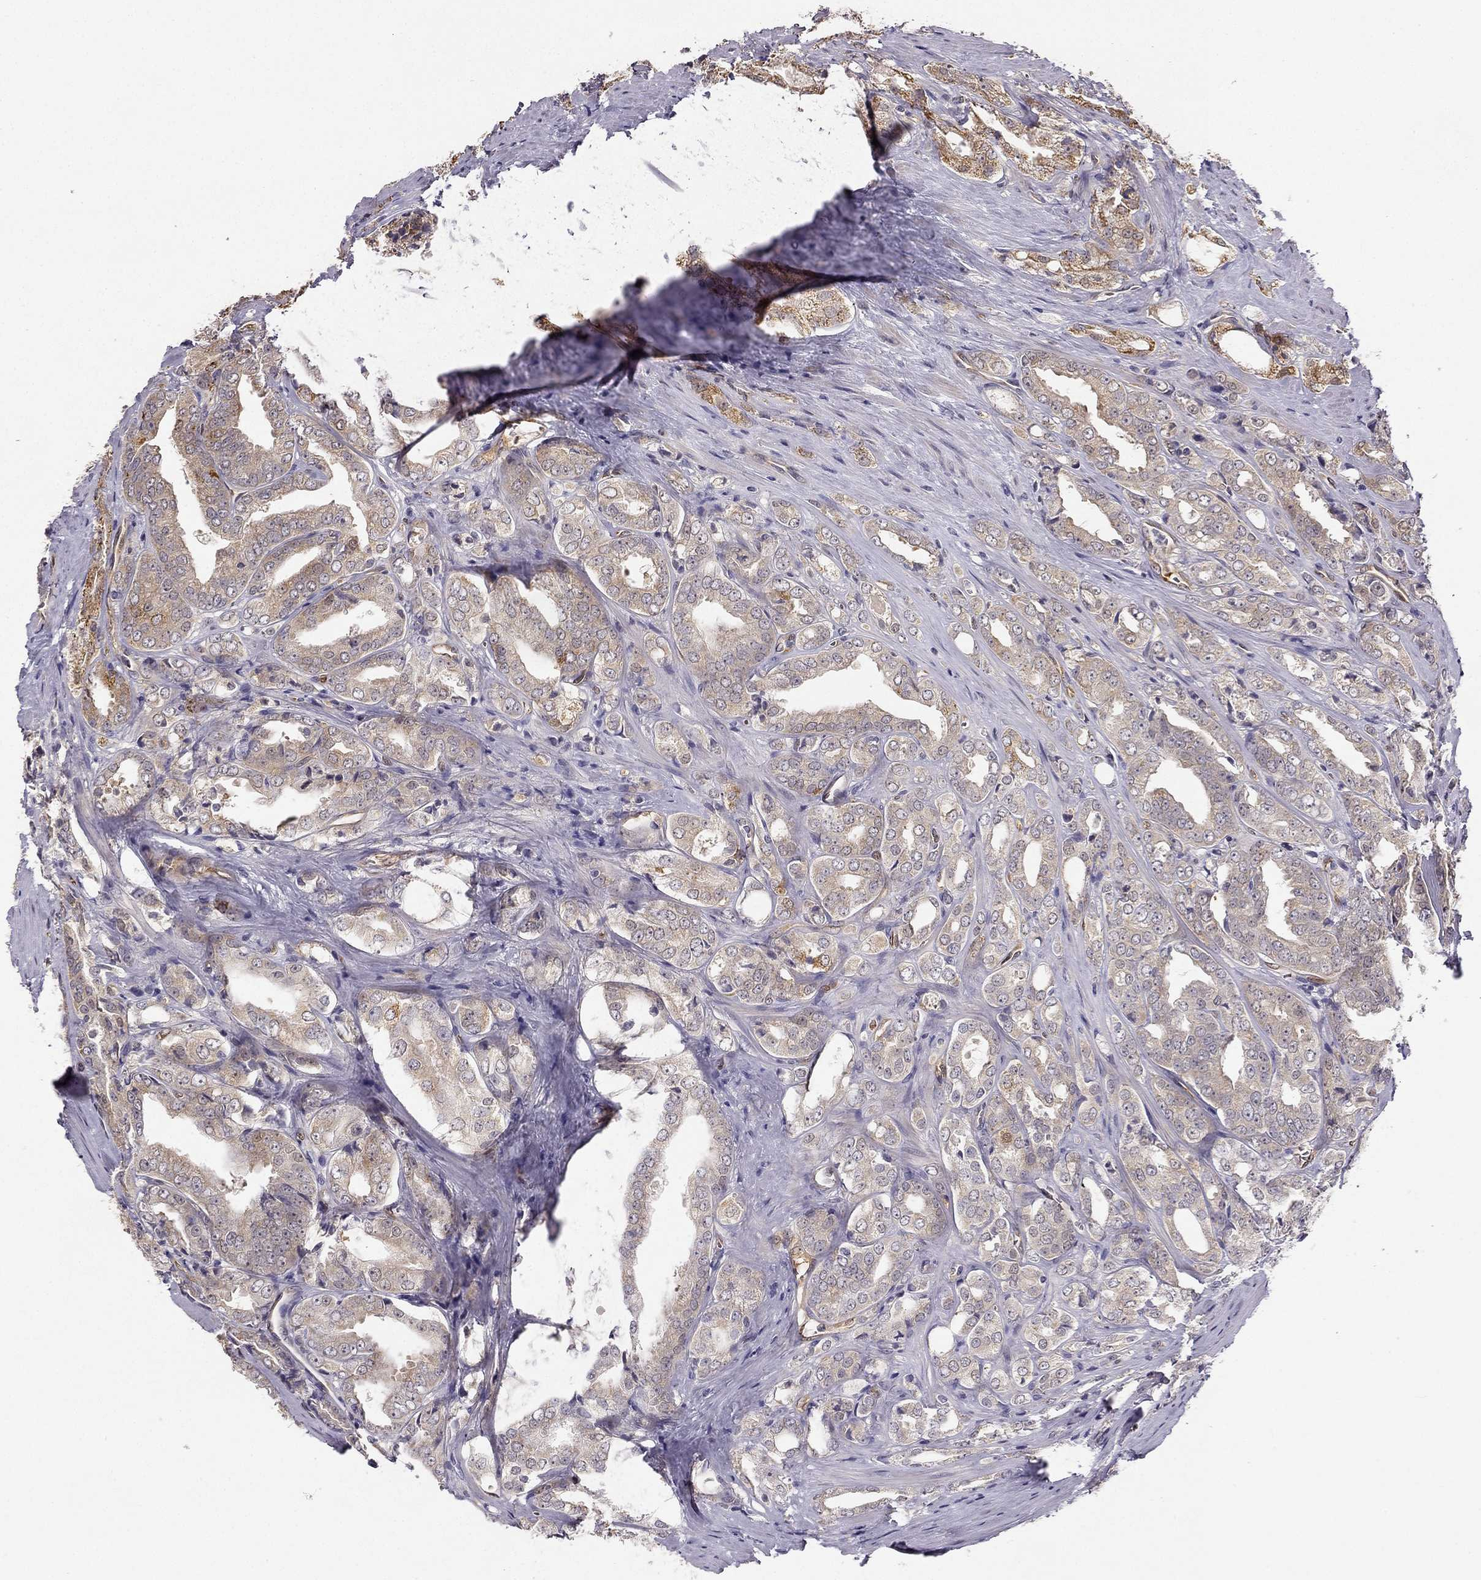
{"staining": {"intensity": "moderate", "quantity": "<25%", "location": "cytoplasmic/membranous"}, "tissue": "prostate cancer", "cell_type": "Tumor cells", "image_type": "cancer", "snomed": [{"axis": "morphology", "description": "Adenocarcinoma, NOS"}, {"axis": "morphology", "description": "Adenocarcinoma, High grade"}, {"axis": "topography", "description": "Prostate"}], "caption": "A brown stain highlights moderate cytoplasmic/membranous staining of a protein in prostate cancer tumor cells.", "gene": "NQO1", "patient": {"sex": "male", "age": 70}}